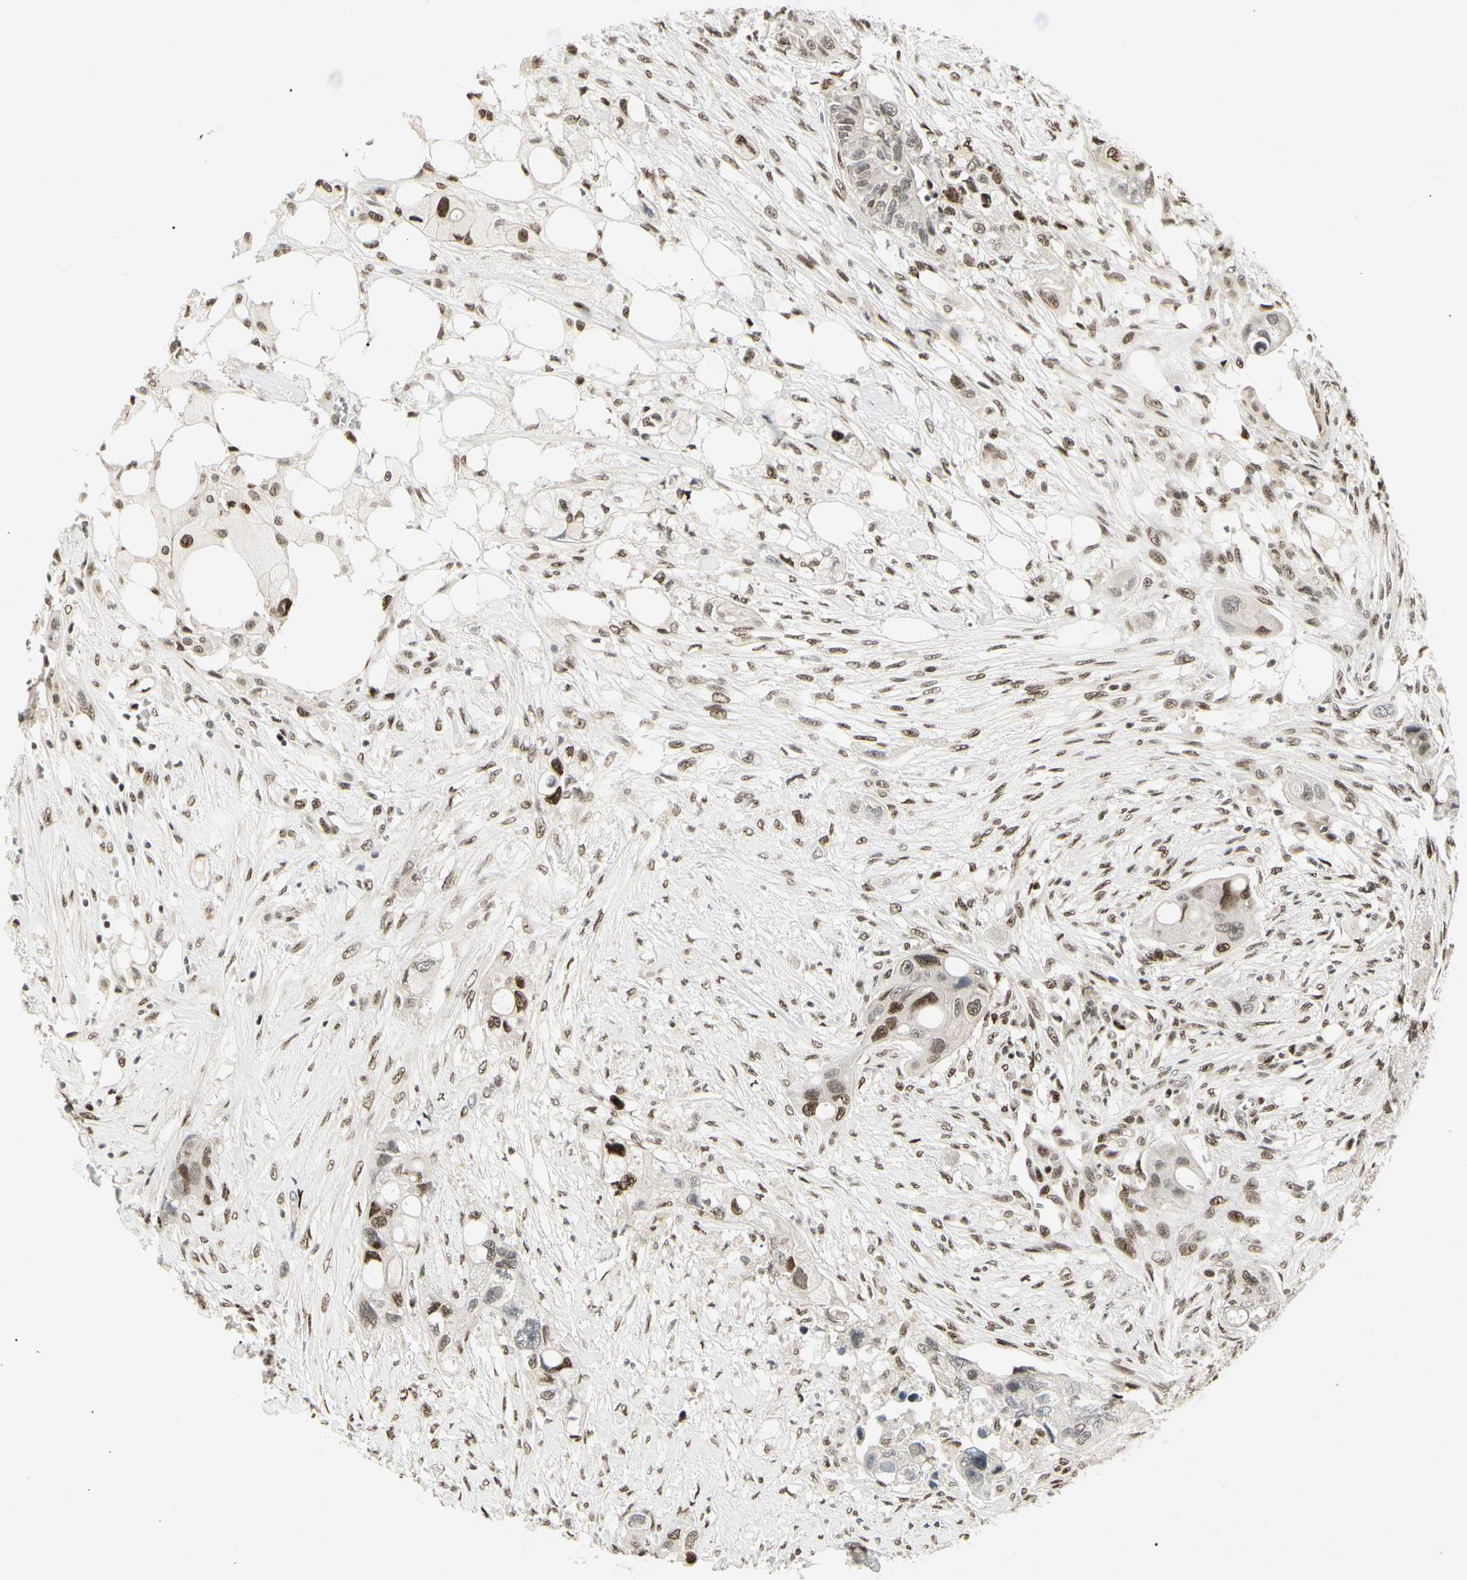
{"staining": {"intensity": "moderate", "quantity": ">75%", "location": "nuclear"}, "tissue": "colorectal cancer", "cell_type": "Tumor cells", "image_type": "cancer", "snomed": [{"axis": "morphology", "description": "Adenocarcinoma, NOS"}, {"axis": "topography", "description": "Colon"}], "caption": "Colorectal adenocarcinoma stained with a brown dye displays moderate nuclear positive staining in approximately >75% of tumor cells.", "gene": "FOXJ2", "patient": {"sex": "female", "age": 57}}